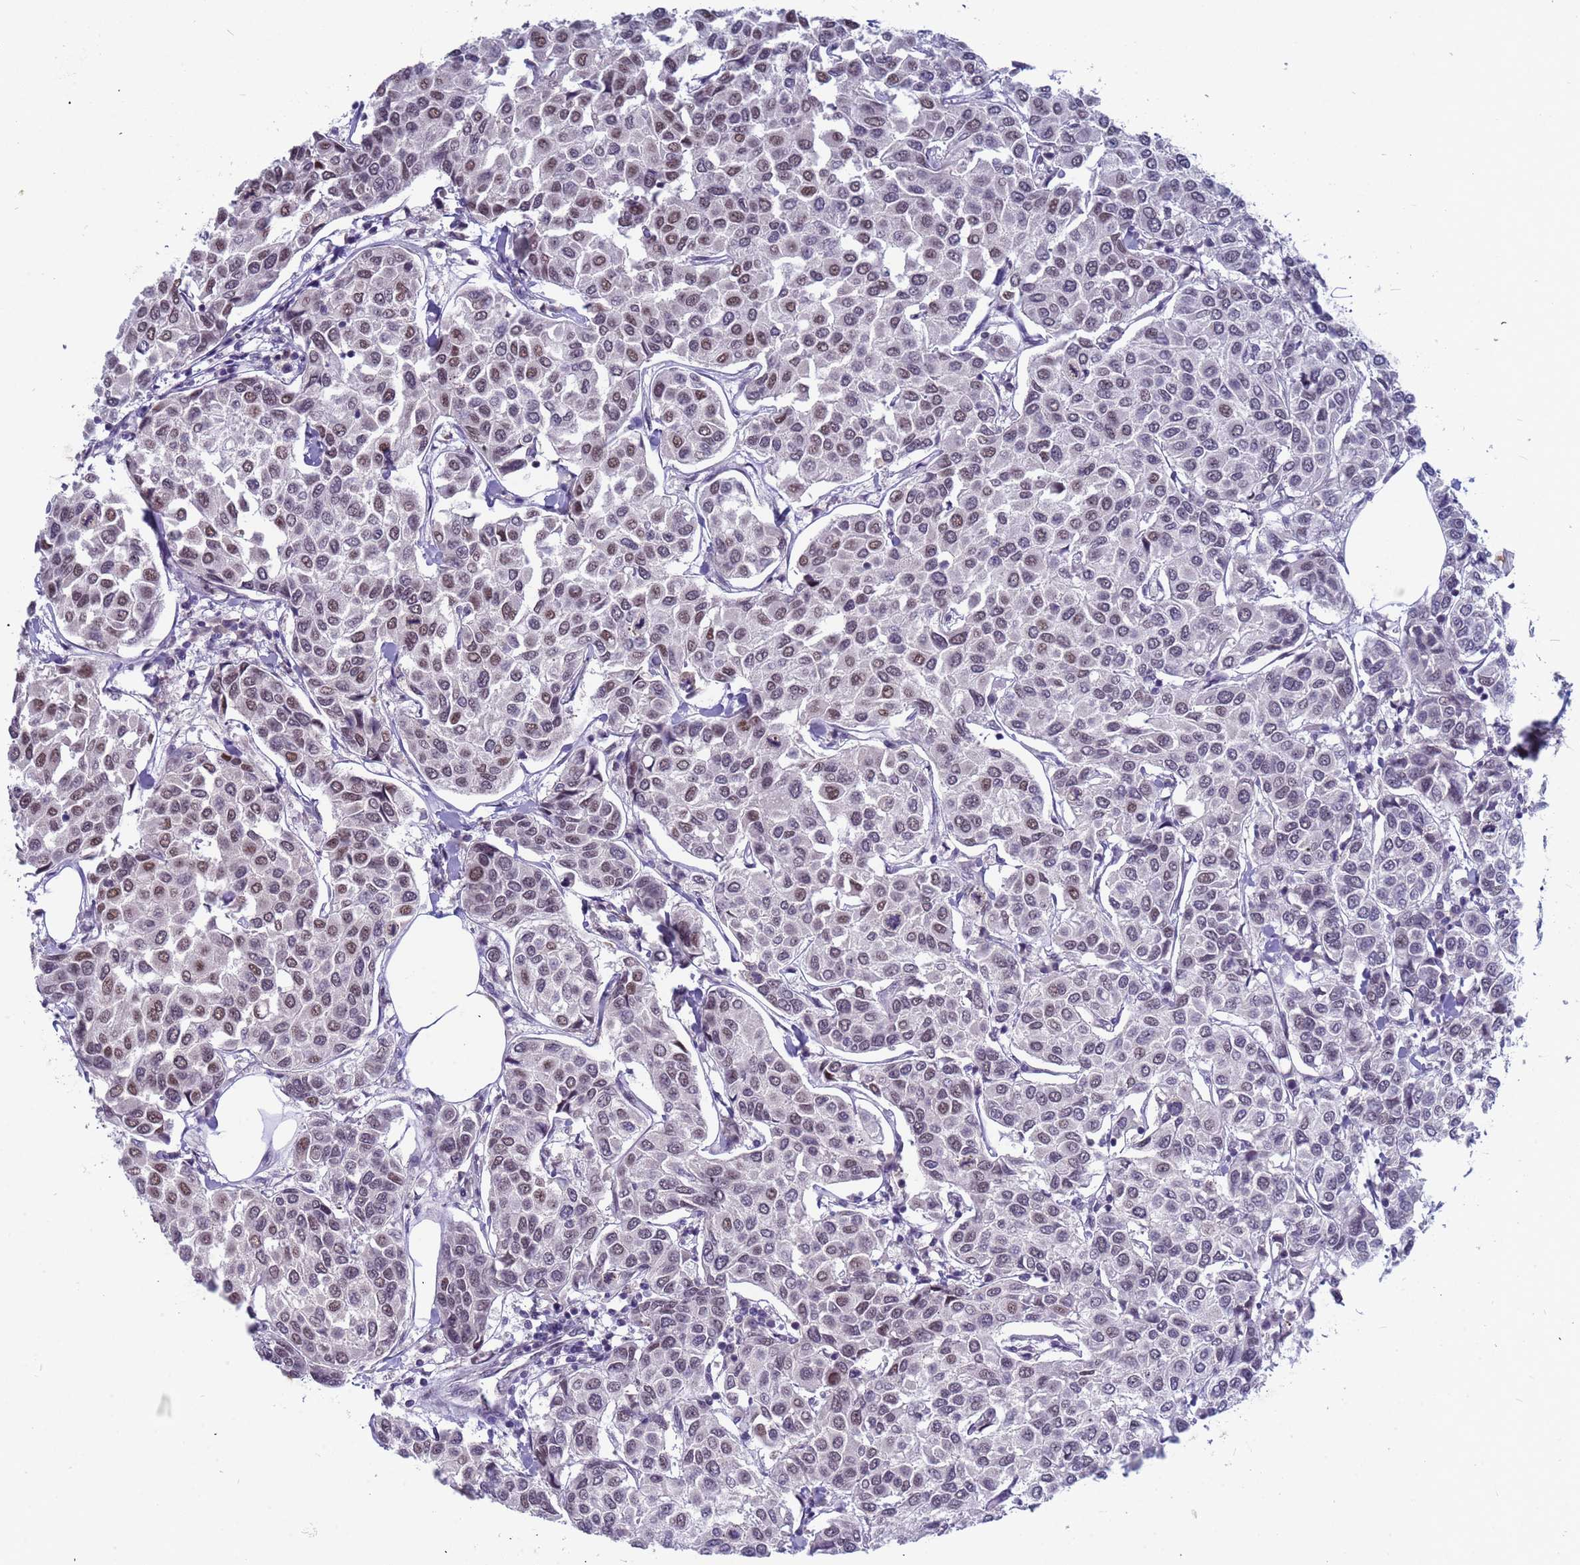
{"staining": {"intensity": "moderate", "quantity": ">75%", "location": "nuclear"}, "tissue": "breast cancer", "cell_type": "Tumor cells", "image_type": "cancer", "snomed": [{"axis": "morphology", "description": "Duct carcinoma"}, {"axis": "topography", "description": "Breast"}], "caption": "IHC image of breast infiltrating ductal carcinoma stained for a protein (brown), which exhibits medium levels of moderate nuclear expression in approximately >75% of tumor cells.", "gene": "CXorf65", "patient": {"sex": "female", "age": 55}}